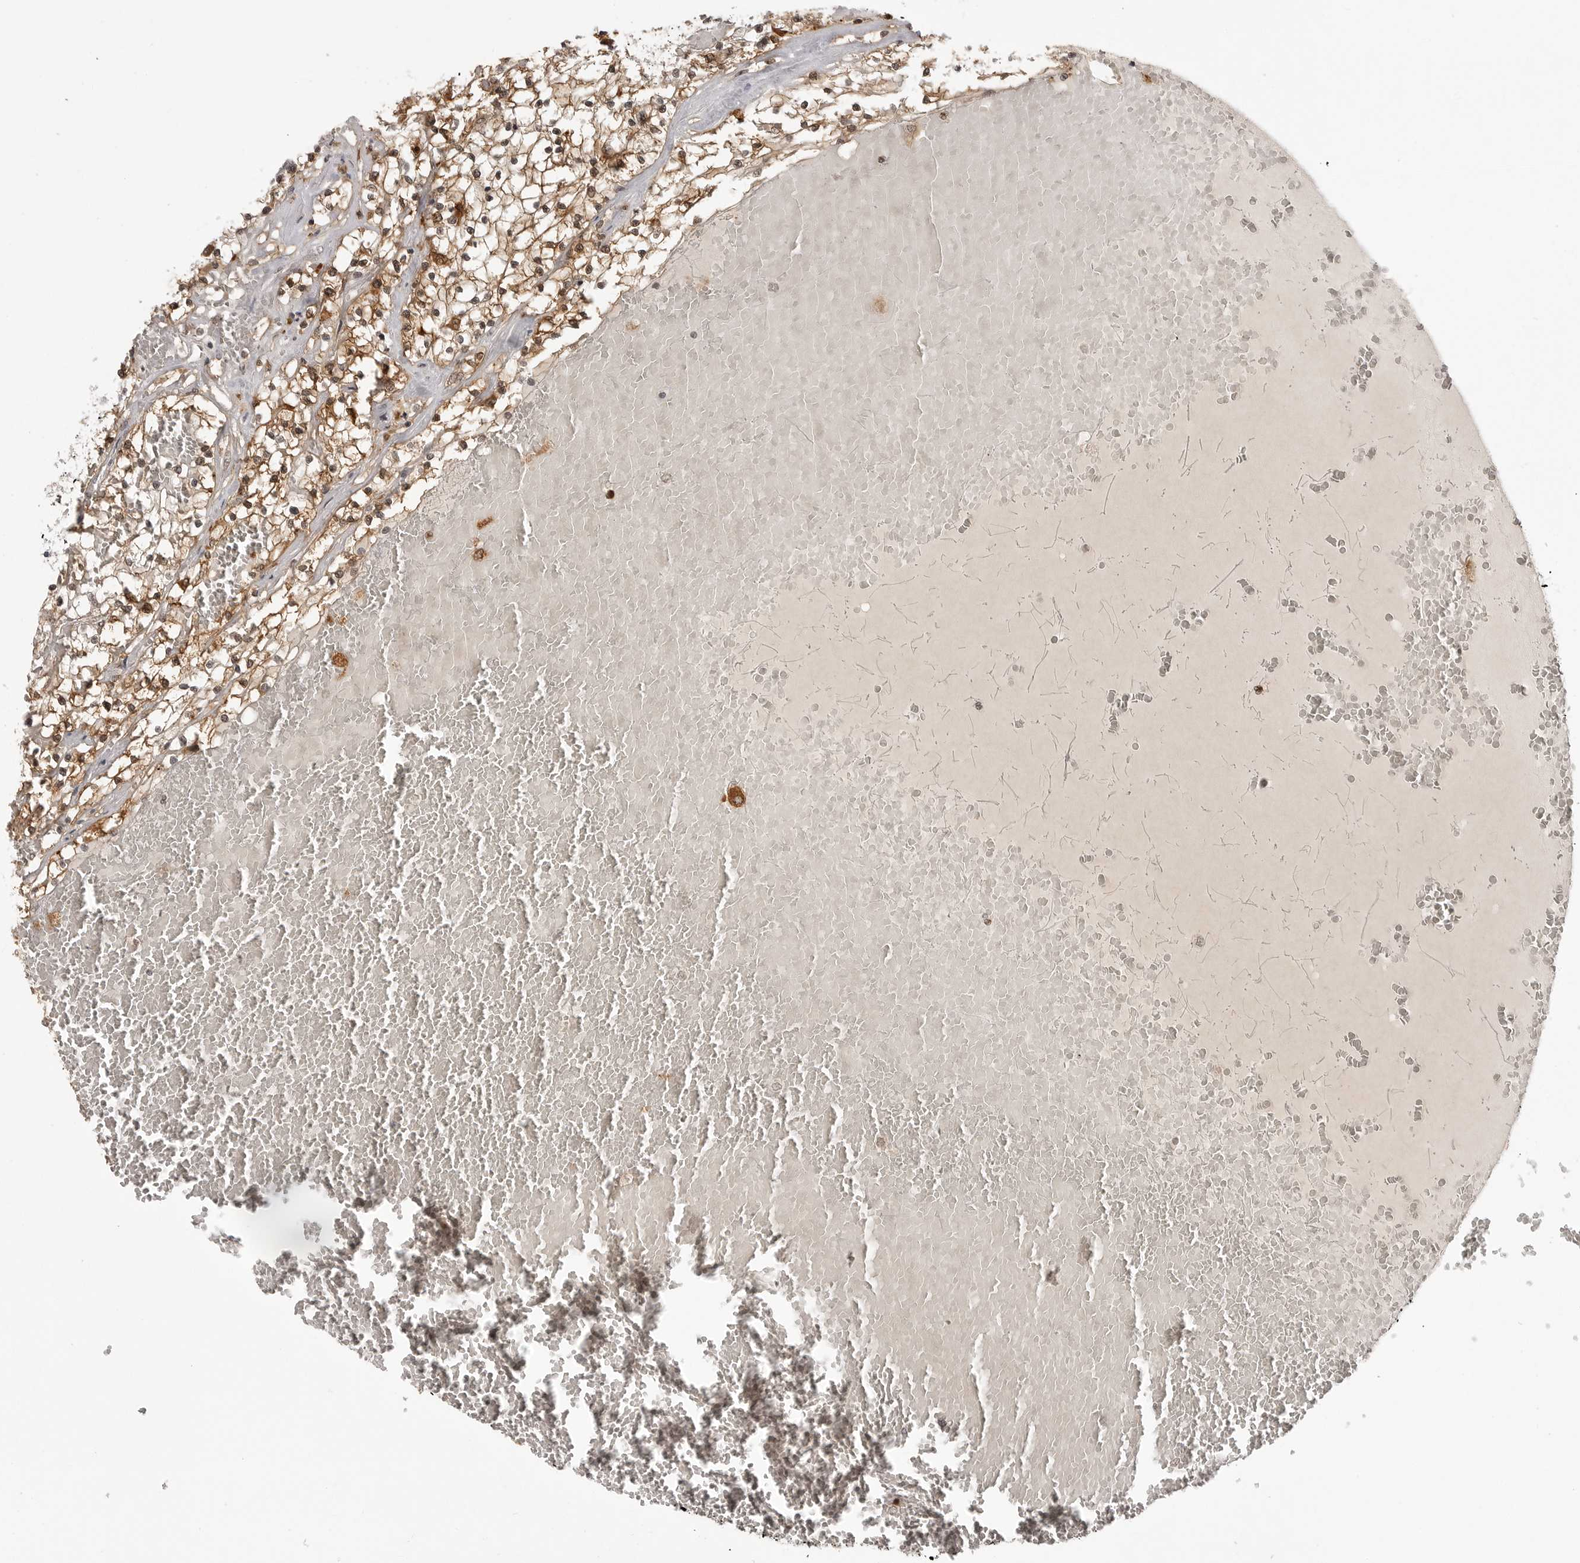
{"staining": {"intensity": "moderate", "quantity": ">75%", "location": "cytoplasmic/membranous,nuclear"}, "tissue": "renal cancer", "cell_type": "Tumor cells", "image_type": "cancer", "snomed": [{"axis": "morphology", "description": "Normal tissue, NOS"}, {"axis": "morphology", "description": "Adenocarcinoma, NOS"}, {"axis": "topography", "description": "Kidney"}], "caption": "Immunohistochemistry (IHC) (DAB (3,3'-diaminobenzidine)) staining of adenocarcinoma (renal) reveals moderate cytoplasmic/membranous and nuclear protein positivity in approximately >75% of tumor cells.", "gene": "PEG3", "patient": {"sex": "male", "age": 68}}